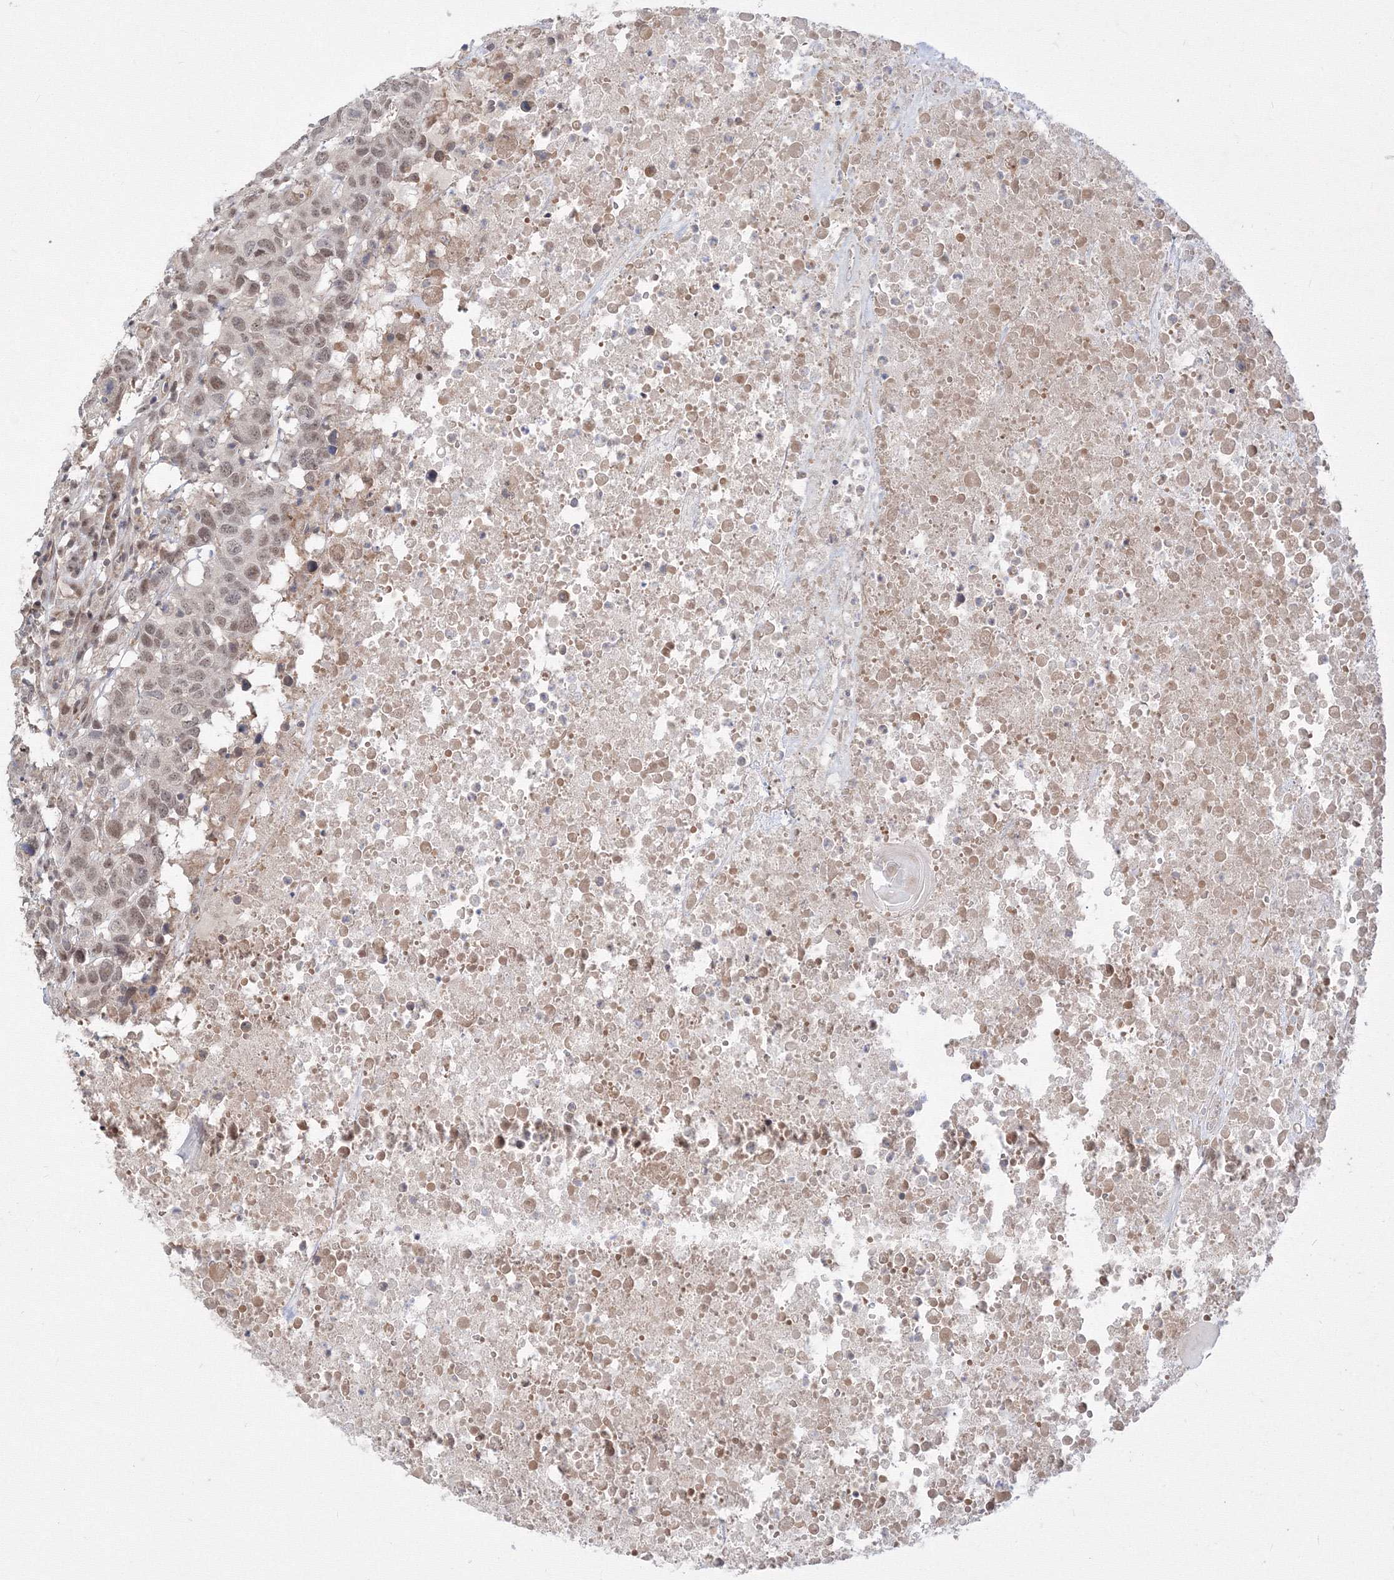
{"staining": {"intensity": "weak", "quantity": ">75%", "location": "nuclear"}, "tissue": "head and neck cancer", "cell_type": "Tumor cells", "image_type": "cancer", "snomed": [{"axis": "morphology", "description": "Squamous cell carcinoma, NOS"}, {"axis": "topography", "description": "Head-Neck"}], "caption": "Weak nuclear positivity for a protein is seen in about >75% of tumor cells of squamous cell carcinoma (head and neck) using immunohistochemistry (IHC).", "gene": "COPS4", "patient": {"sex": "male", "age": 66}}